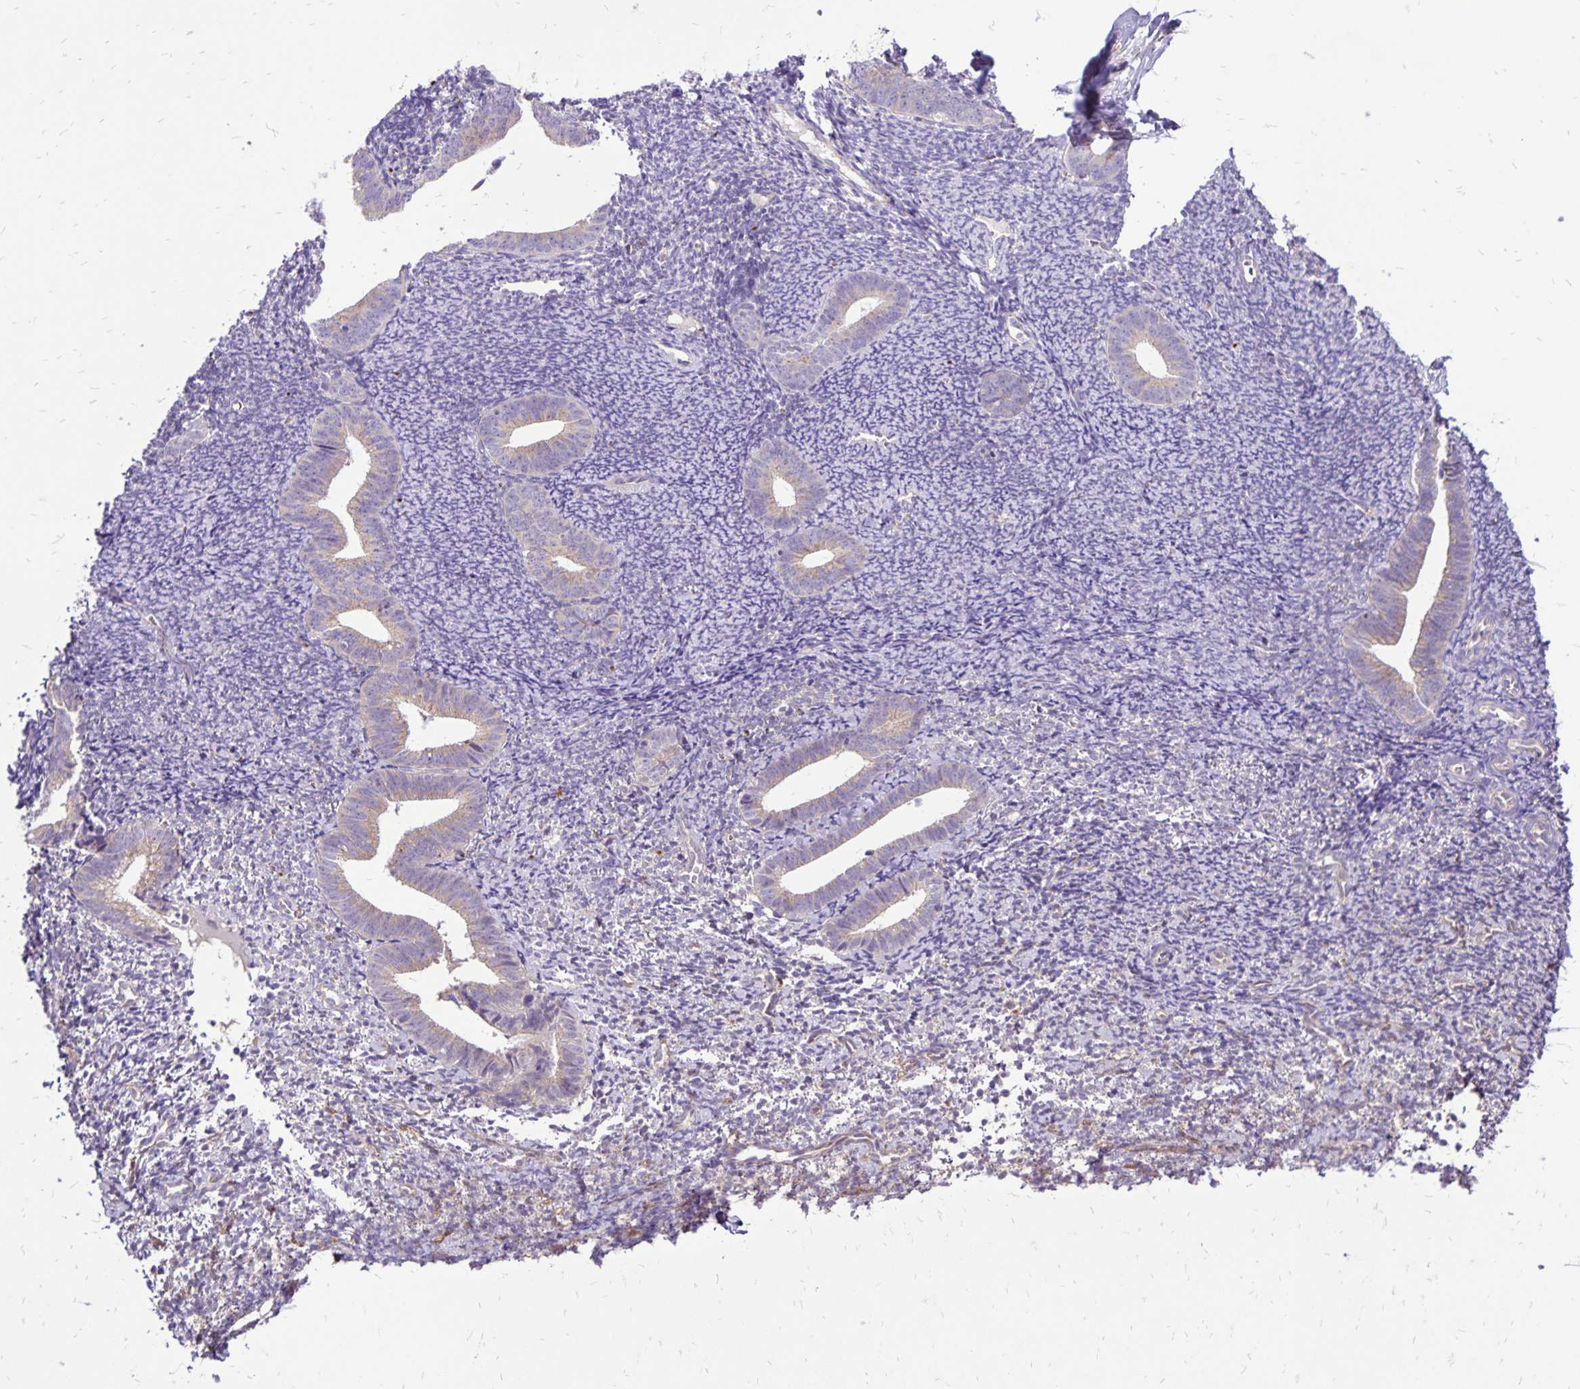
{"staining": {"intensity": "negative", "quantity": "none", "location": "none"}, "tissue": "endometrium", "cell_type": "Cells in endometrial stroma", "image_type": "normal", "snomed": [{"axis": "morphology", "description": "Normal tissue, NOS"}, {"axis": "topography", "description": "Endometrium"}], "caption": "Immunohistochemical staining of benign human endometrium demonstrates no significant staining in cells in endometrial stroma. (DAB immunohistochemistry visualized using brightfield microscopy, high magnification).", "gene": "EIF5A", "patient": {"sex": "female", "age": 39}}